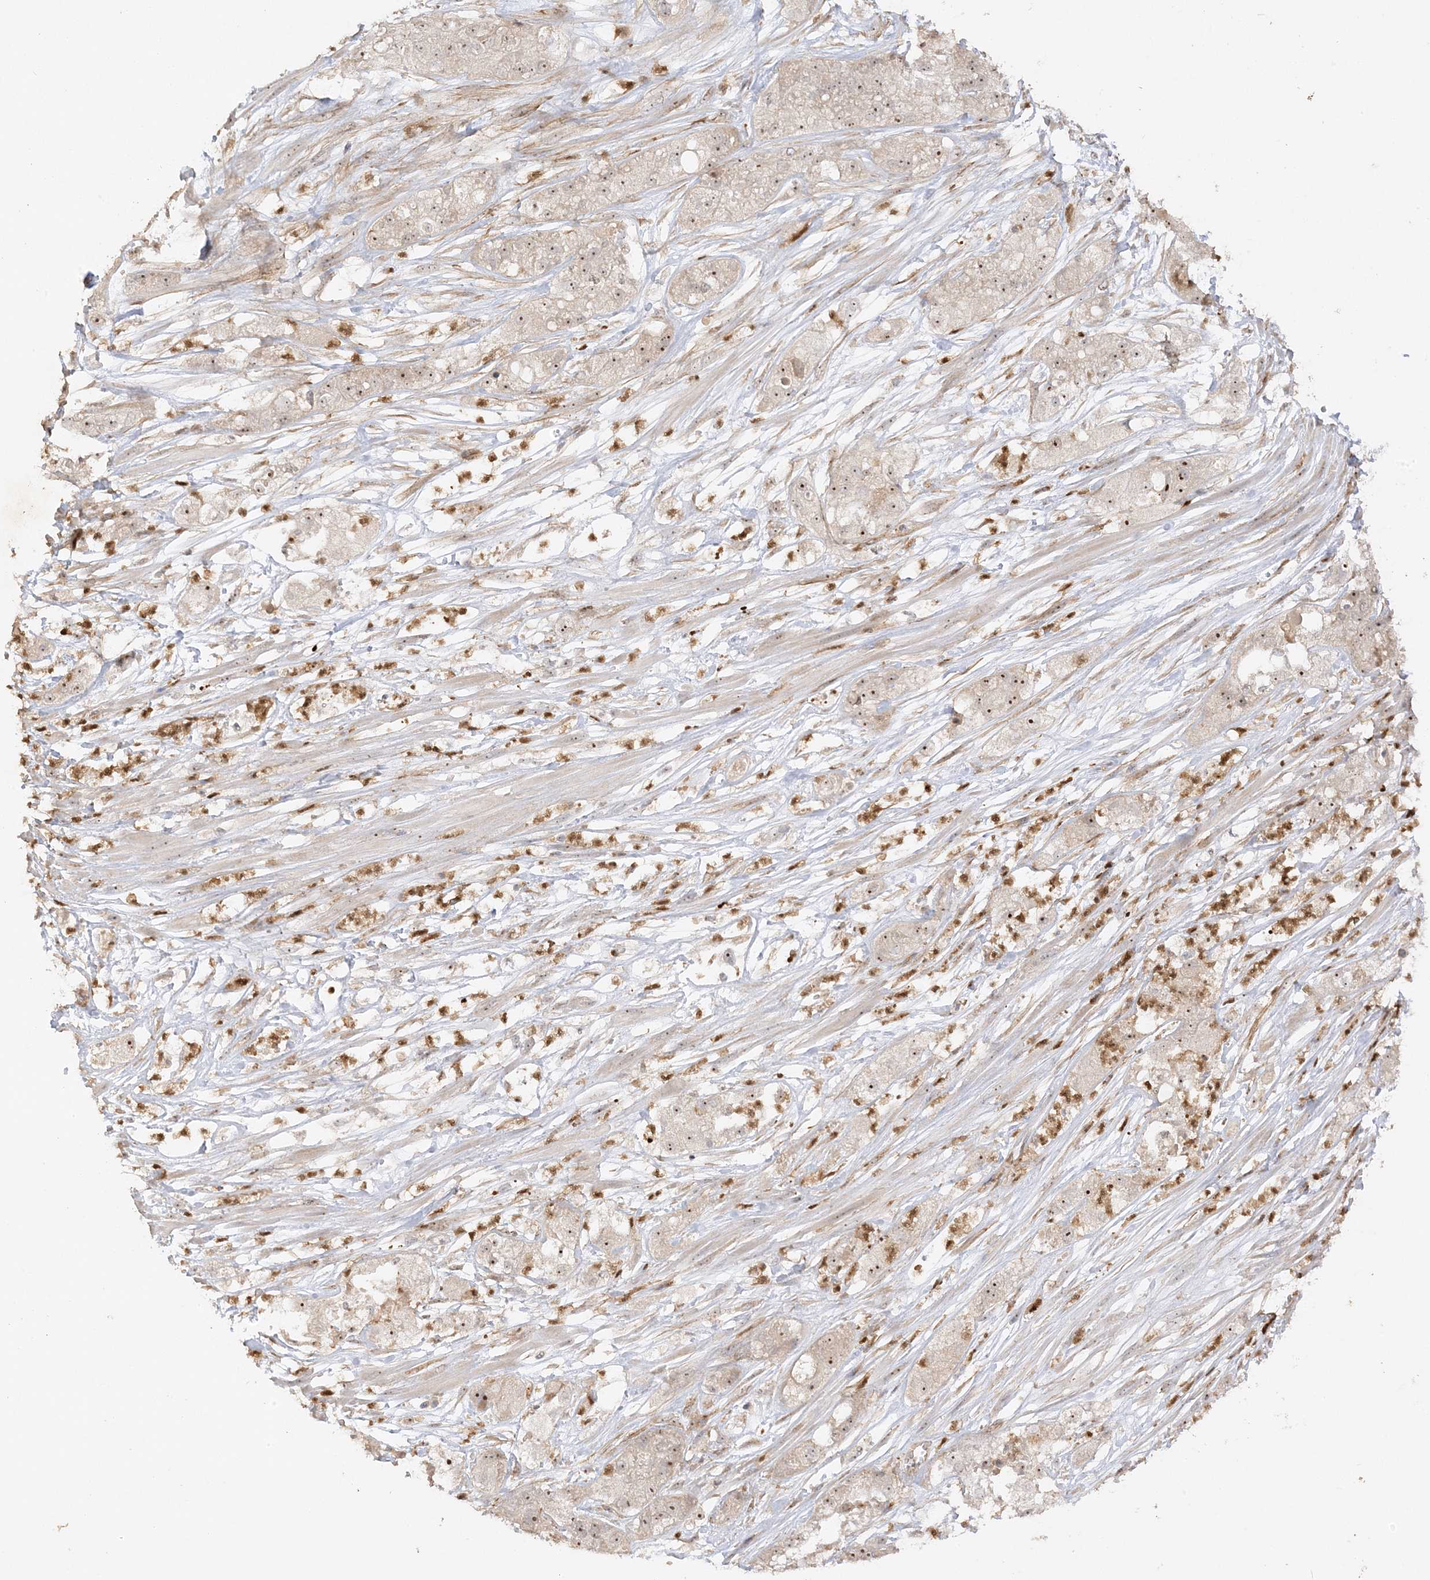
{"staining": {"intensity": "moderate", "quantity": ">75%", "location": "nuclear"}, "tissue": "pancreatic cancer", "cell_type": "Tumor cells", "image_type": "cancer", "snomed": [{"axis": "morphology", "description": "Adenocarcinoma, NOS"}, {"axis": "topography", "description": "Pancreas"}], "caption": "Immunohistochemistry (IHC) photomicrograph of adenocarcinoma (pancreatic) stained for a protein (brown), which shows medium levels of moderate nuclear positivity in about >75% of tumor cells.", "gene": "DDX18", "patient": {"sex": "female", "age": 78}}